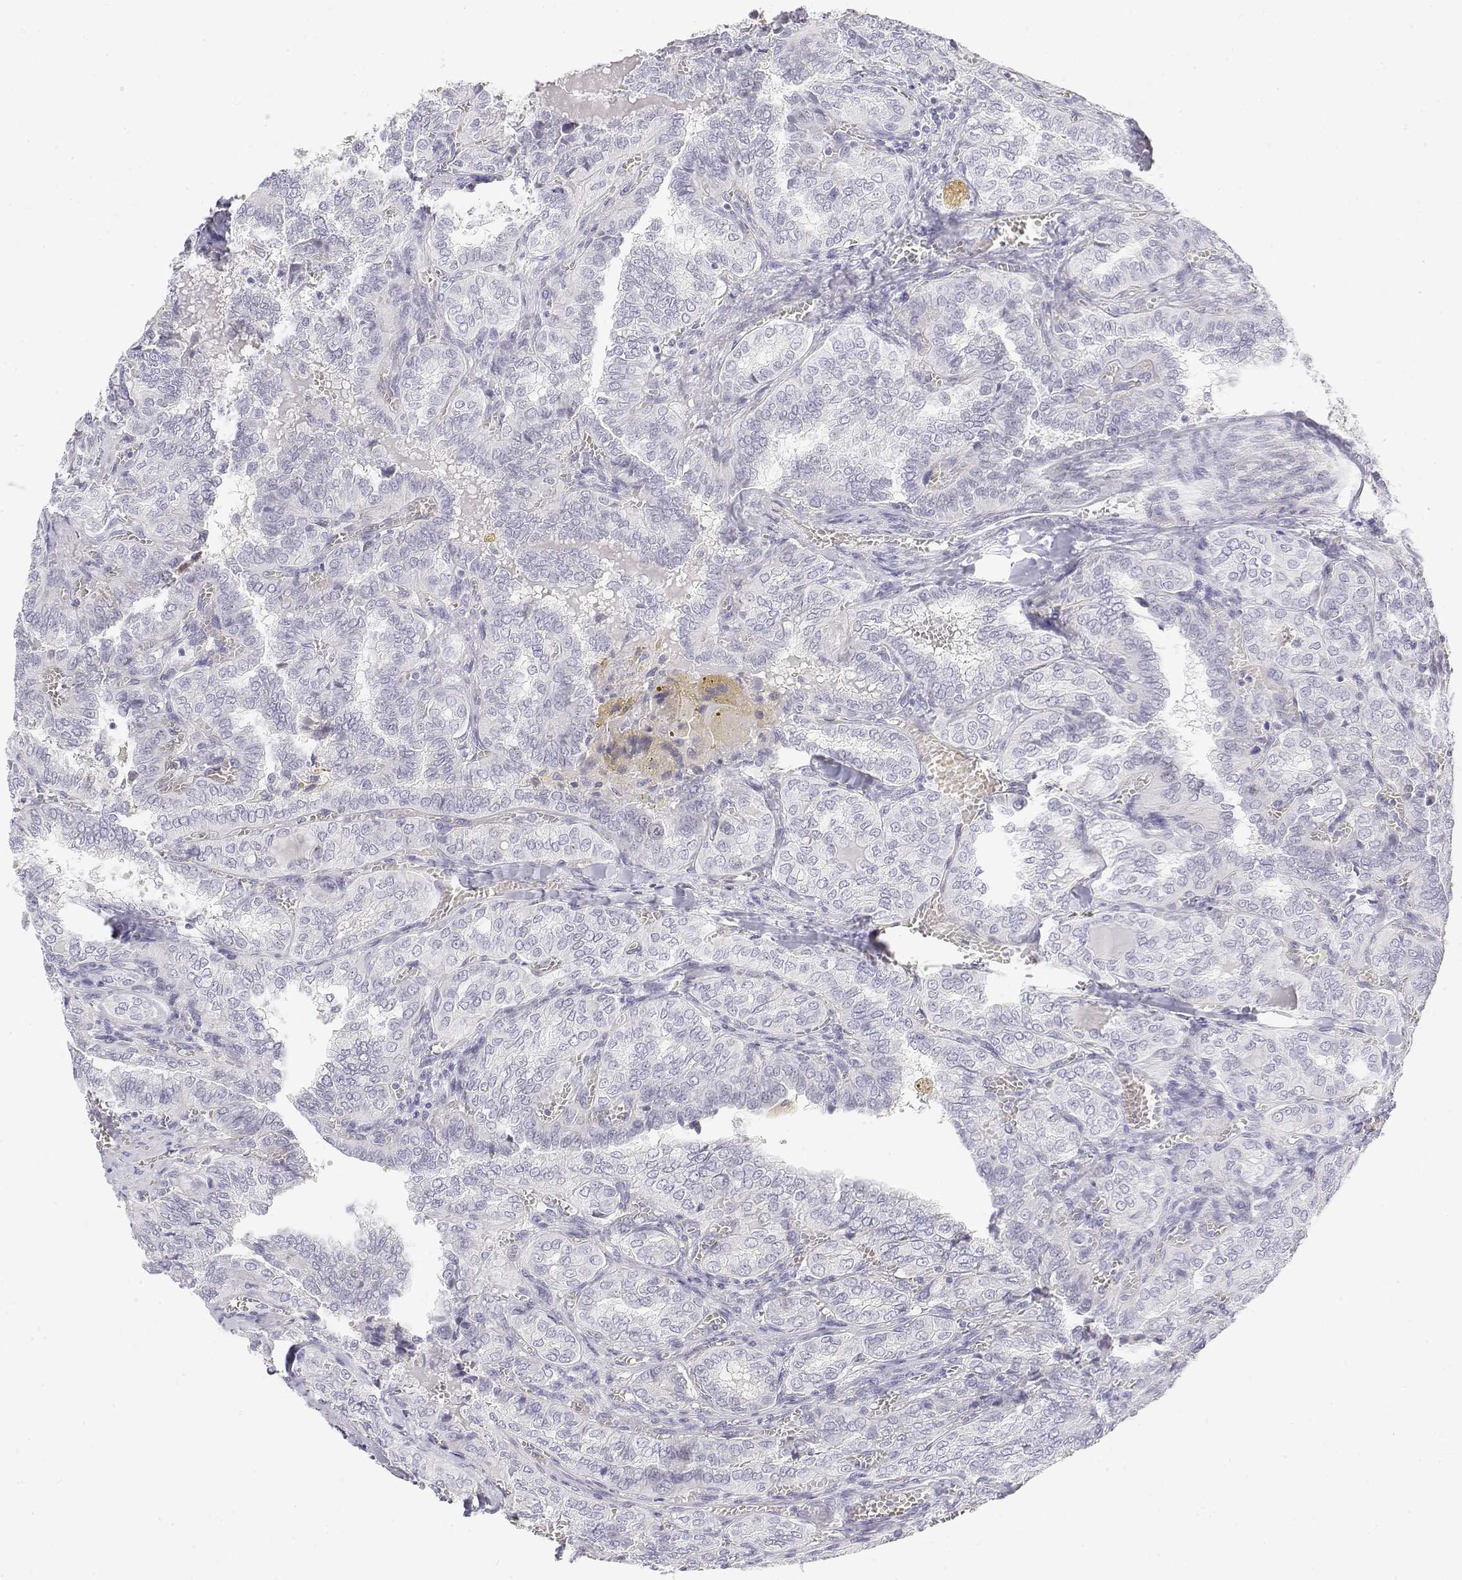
{"staining": {"intensity": "negative", "quantity": "none", "location": "none"}, "tissue": "thyroid cancer", "cell_type": "Tumor cells", "image_type": "cancer", "snomed": [{"axis": "morphology", "description": "Papillary adenocarcinoma, NOS"}, {"axis": "topography", "description": "Thyroid gland"}], "caption": "The immunohistochemistry (IHC) image has no significant staining in tumor cells of thyroid papillary adenocarcinoma tissue. Brightfield microscopy of immunohistochemistry (IHC) stained with DAB (brown) and hematoxylin (blue), captured at high magnification.", "gene": "MISP", "patient": {"sex": "female", "age": 41}}